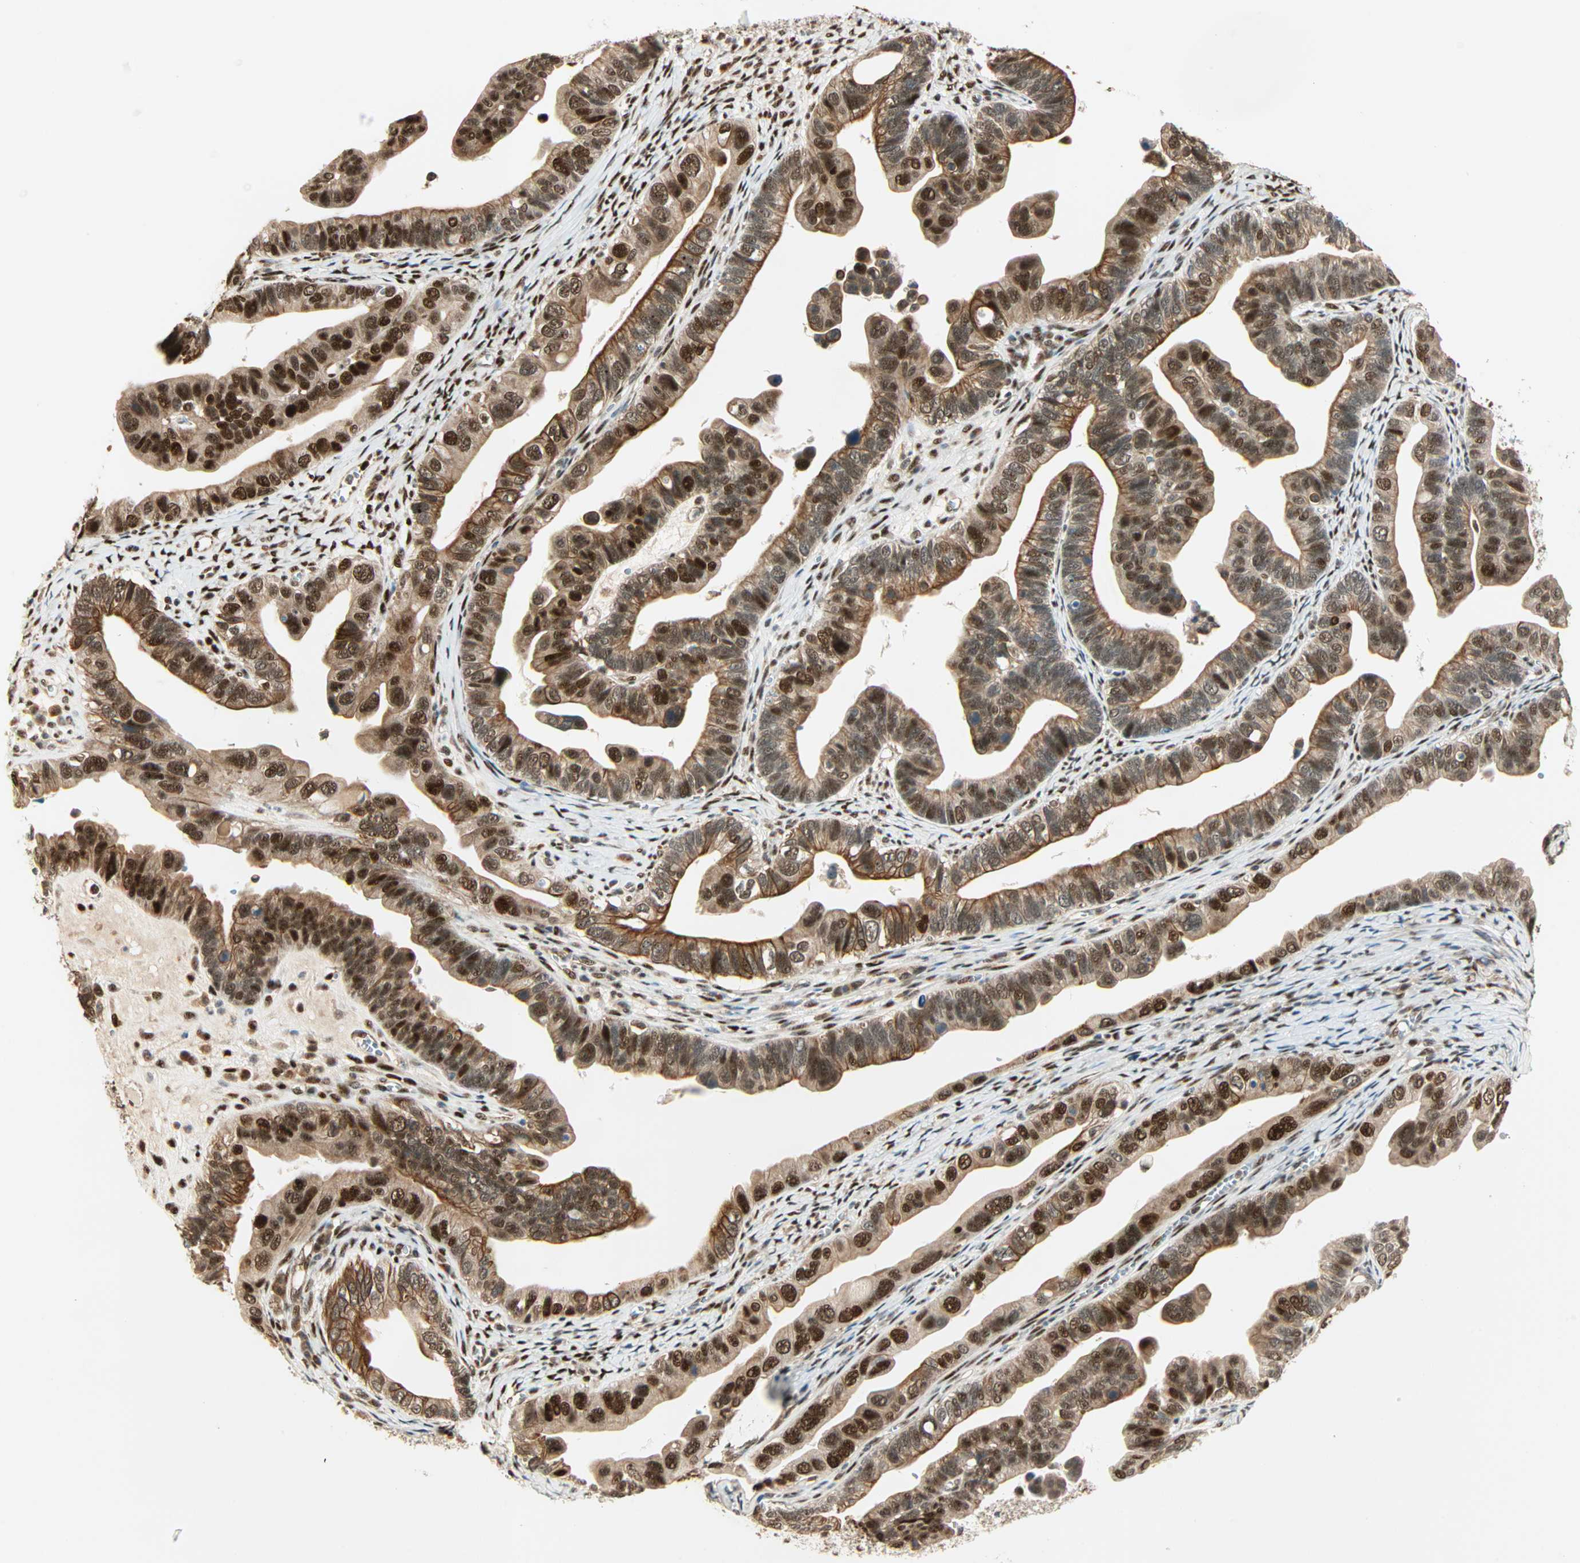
{"staining": {"intensity": "strong", "quantity": ">75%", "location": "cytoplasmic/membranous,nuclear"}, "tissue": "ovarian cancer", "cell_type": "Tumor cells", "image_type": "cancer", "snomed": [{"axis": "morphology", "description": "Cystadenocarcinoma, serous, NOS"}, {"axis": "topography", "description": "Ovary"}], "caption": "Ovarian serous cystadenocarcinoma tissue reveals strong cytoplasmic/membranous and nuclear staining in approximately >75% of tumor cells", "gene": "PNPLA6", "patient": {"sex": "female", "age": 56}}